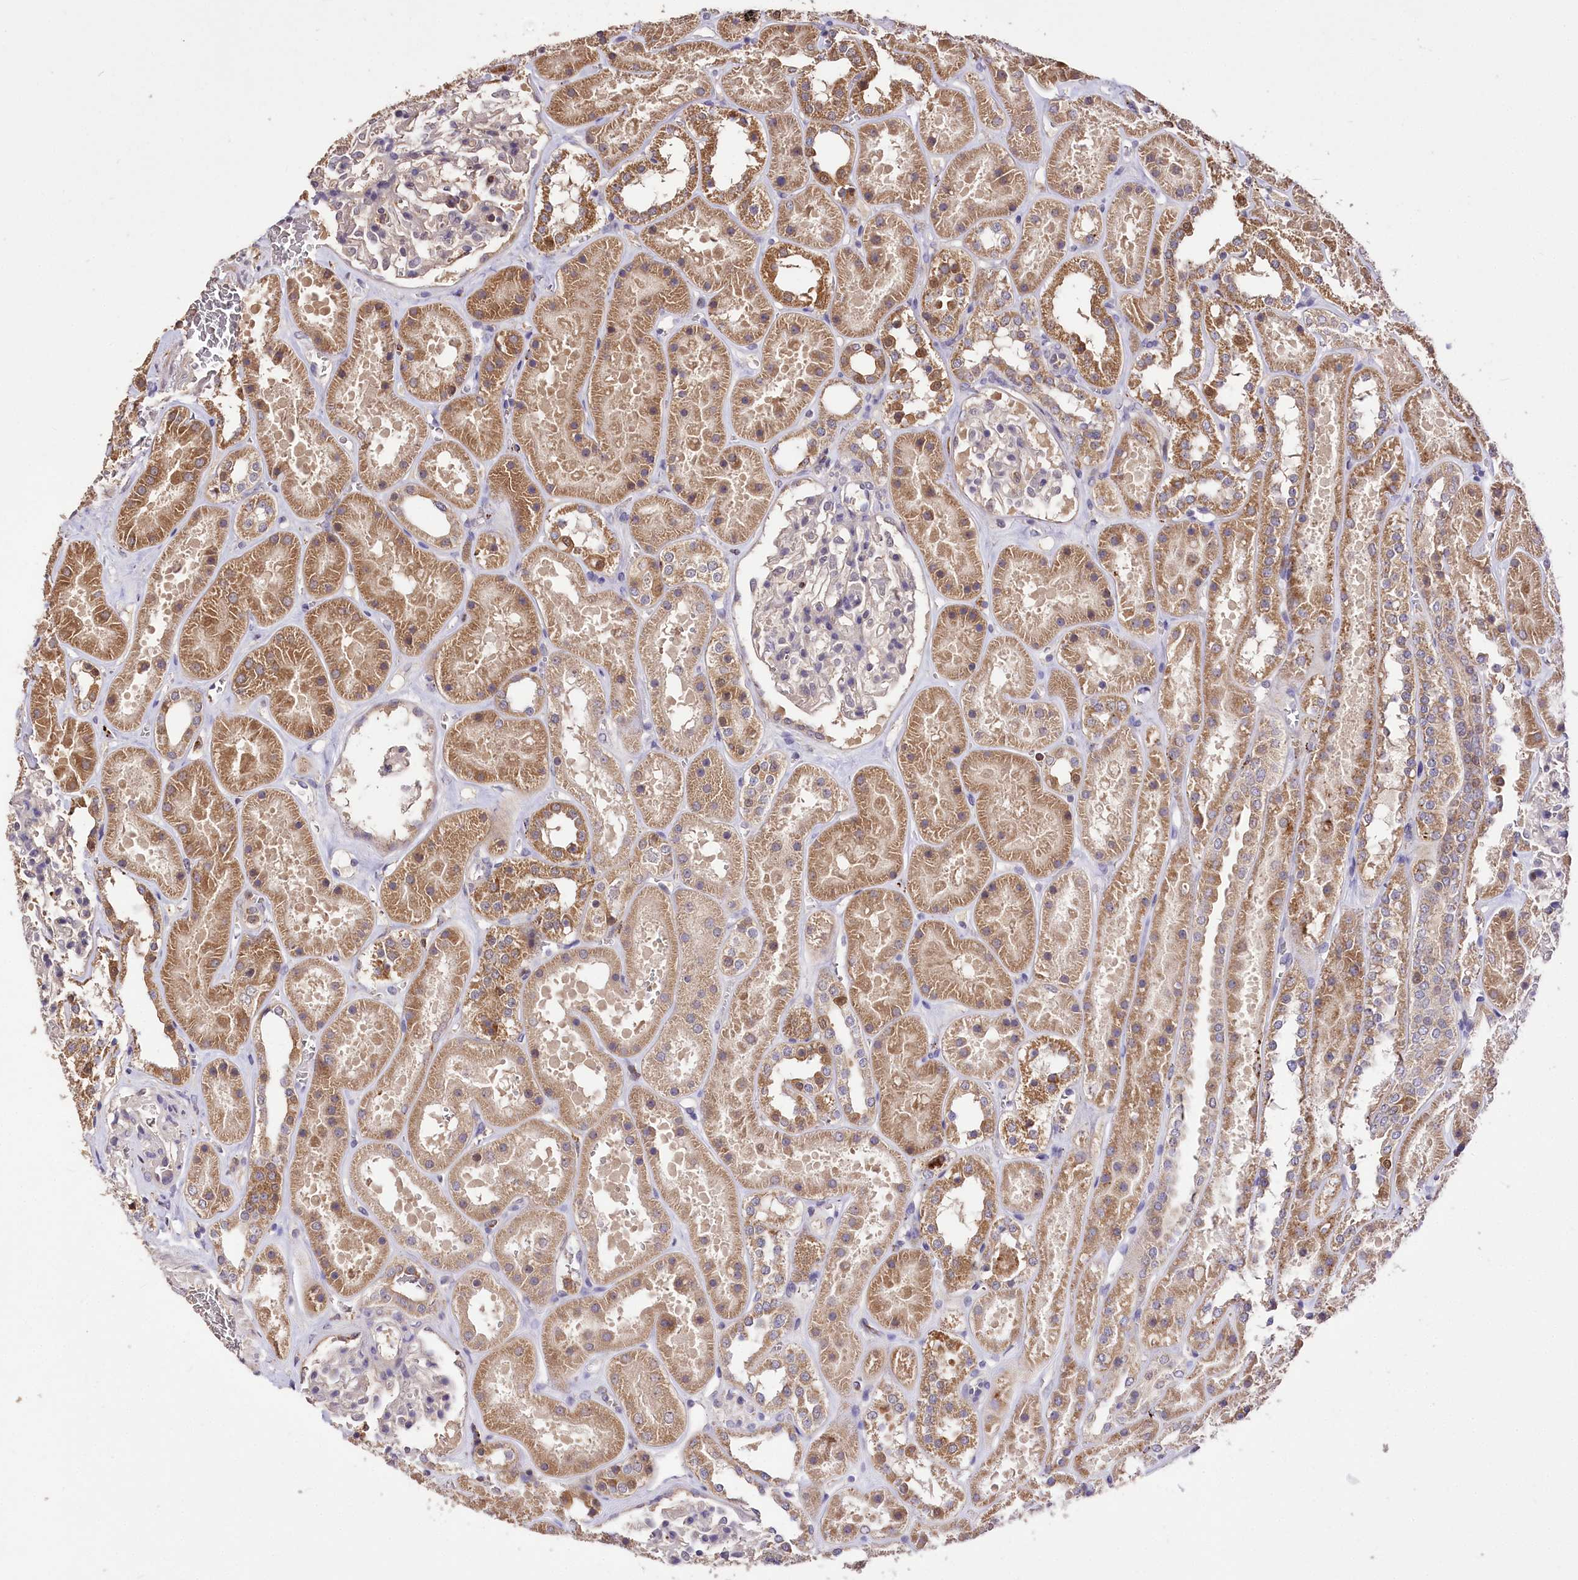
{"staining": {"intensity": "weak", "quantity": "<25%", "location": "cytoplasmic/membranous"}, "tissue": "kidney", "cell_type": "Cells in glomeruli", "image_type": "normal", "snomed": [{"axis": "morphology", "description": "Normal tissue, NOS"}, {"axis": "topography", "description": "Kidney"}], "caption": "Immunohistochemical staining of unremarkable human kidney displays no significant expression in cells in glomeruli. The staining was performed using DAB to visualize the protein expression in brown, while the nuclei were stained in blue with hematoxylin (Magnification: 20x).", "gene": "SERGEF", "patient": {"sex": "female", "age": 41}}